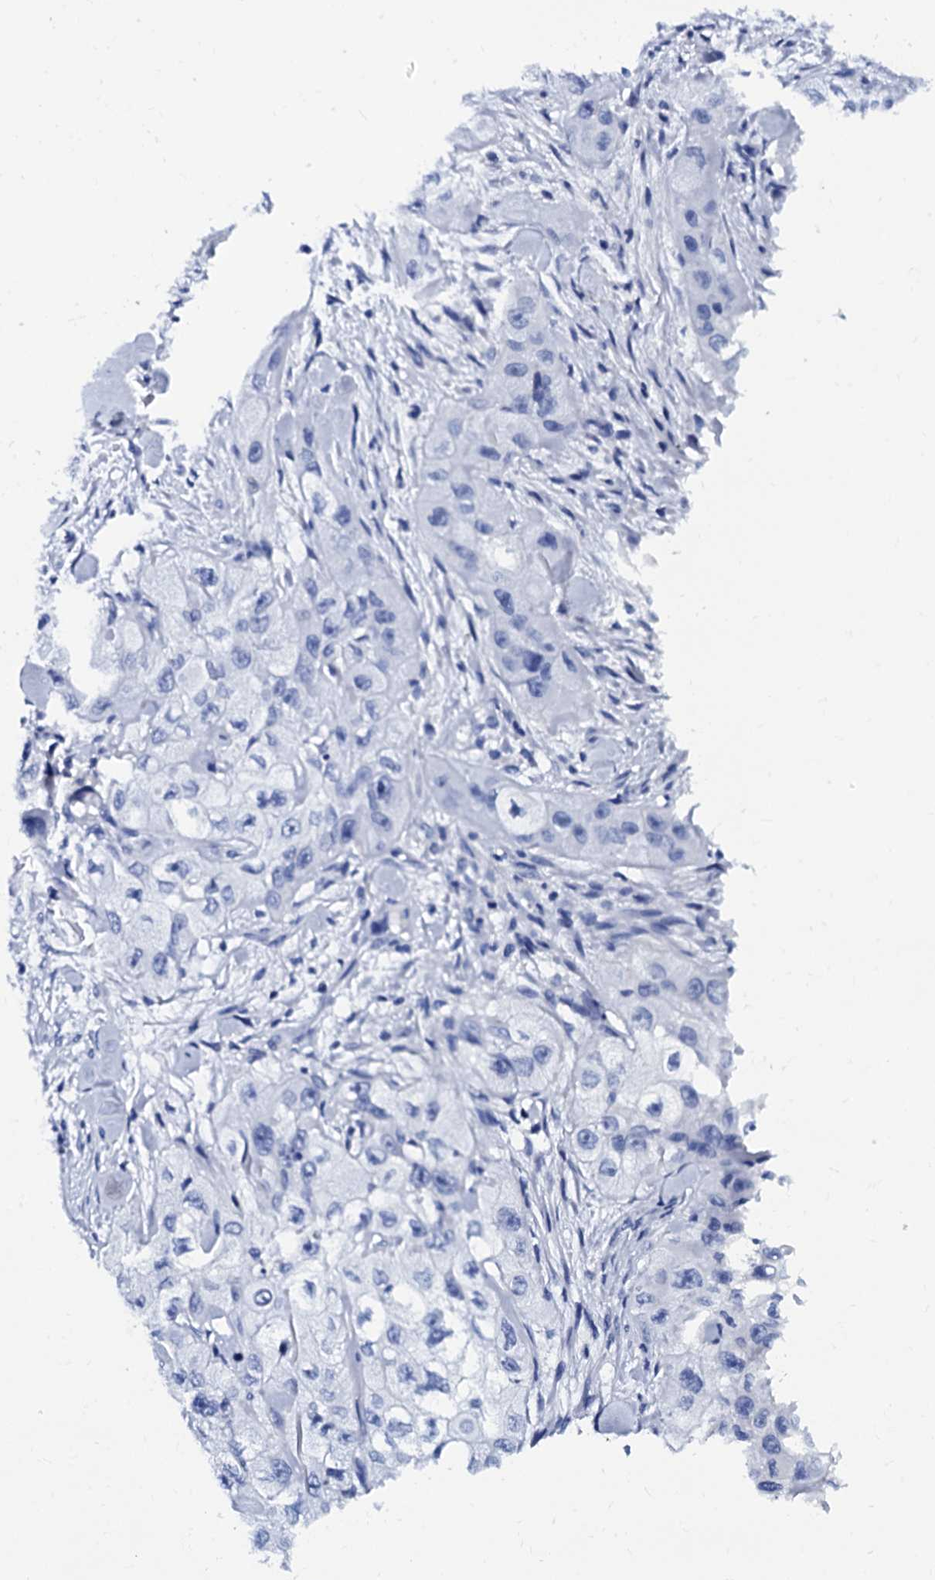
{"staining": {"intensity": "negative", "quantity": "none", "location": "none"}, "tissue": "skin cancer", "cell_type": "Tumor cells", "image_type": "cancer", "snomed": [{"axis": "morphology", "description": "Squamous cell carcinoma, NOS"}, {"axis": "topography", "description": "Skin"}, {"axis": "topography", "description": "Subcutis"}], "caption": "IHC of human skin squamous cell carcinoma displays no expression in tumor cells. (DAB immunohistochemistry visualized using brightfield microscopy, high magnification).", "gene": "MYBPC3", "patient": {"sex": "male", "age": 73}}